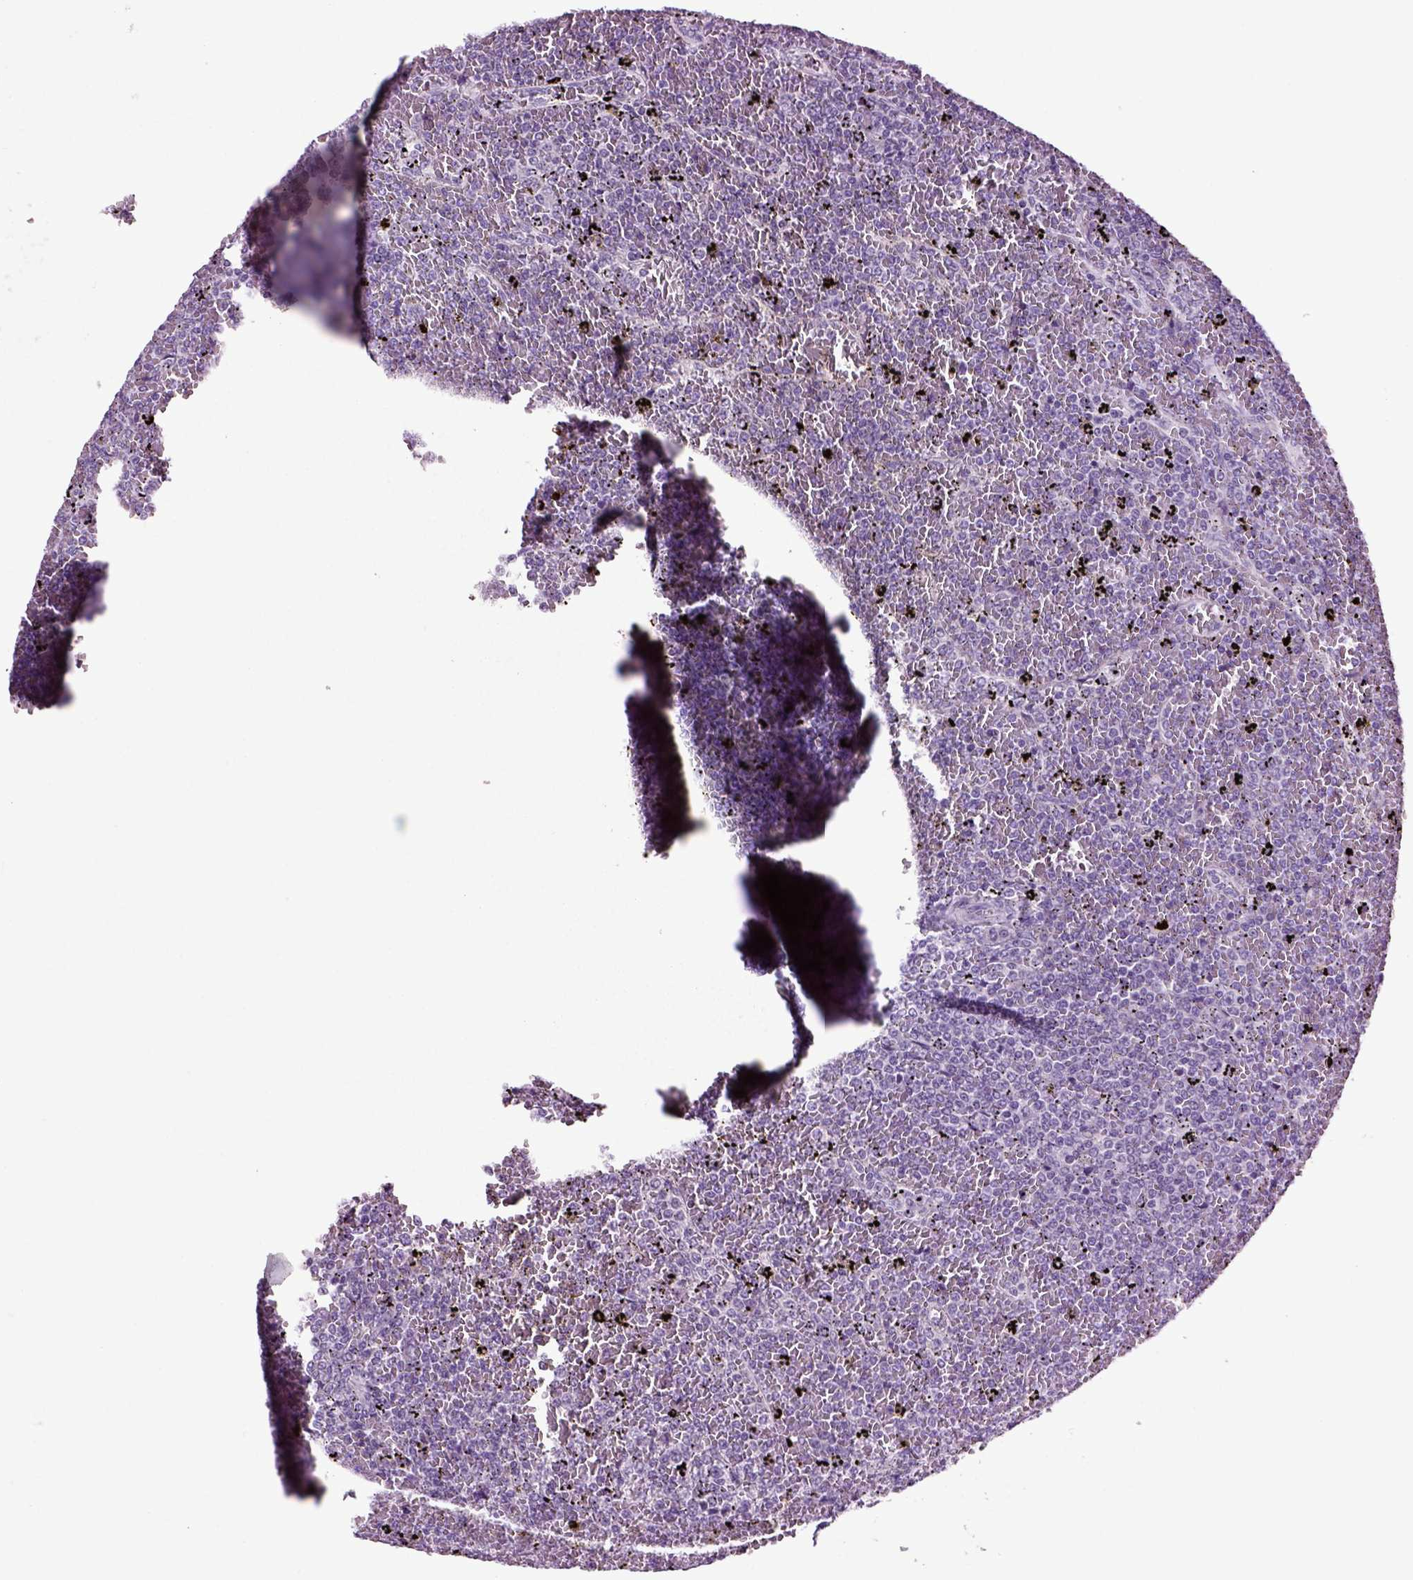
{"staining": {"intensity": "negative", "quantity": "none", "location": "none"}, "tissue": "lymphoma", "cell_type": "Tumor cells", "image_type": "cancer", "snomed": [{"axis": "morphology", "description": "Malignant lymphoma, non-Hodgkin's type, Low grade"}, {"axis": "topography", "description": "Spleen"}], "caption": "The photomicrograph reveals no staining of tumor cells in lymphoma.", "gene": "SLC17A6", "patient": {"sex": "female", "age": 77}}